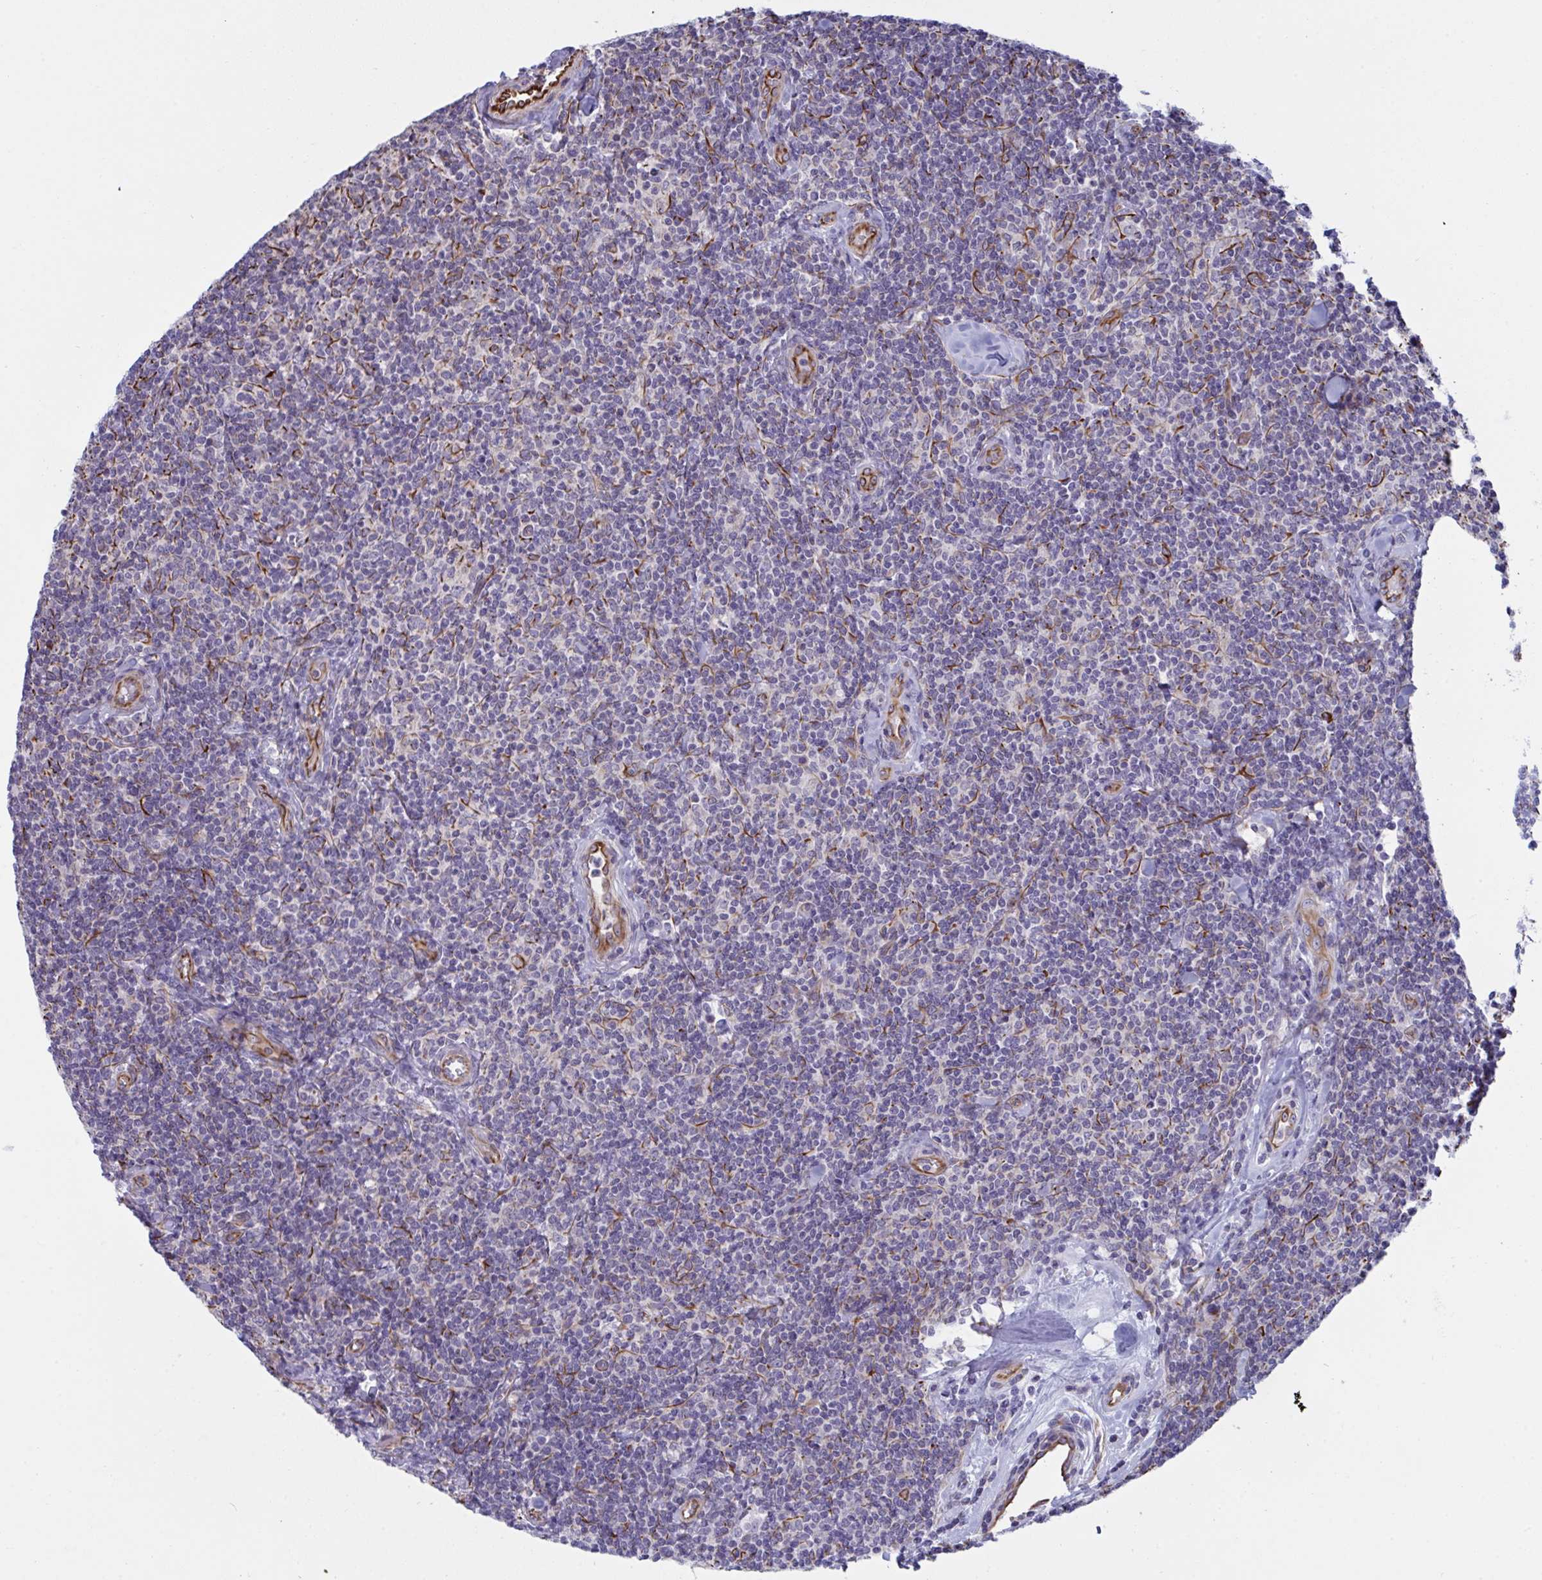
{"staining": {"intensity": "negative", "quantity": "none", "location": "none"}, "tissue": "lymphoma", "cell_type": "Tumor cells", "image_type": "cancer", "snomed": [{"axis": "morphology", "description": "Malignant lymphoma, non-Hodgkin's type, Low grade"}, {"axis": "topography", "description": "Lymph node"}], "caption": "Immunohistochemistry (IHC) micrograph of neoplastic tissue: low-grade malignant lymphoma, non-Hodgkin's type stained with DAB (3,3'-diaminobenzidine) exhibits no significant protein positivity in tumor cells. (DAB (3,3'-diaminobenzidine) immunohistochemistry visualized using brightfield microscopy, high magnification).", "gene": "DCBLD1", "patient": {"sex": "female", "age": 56}}